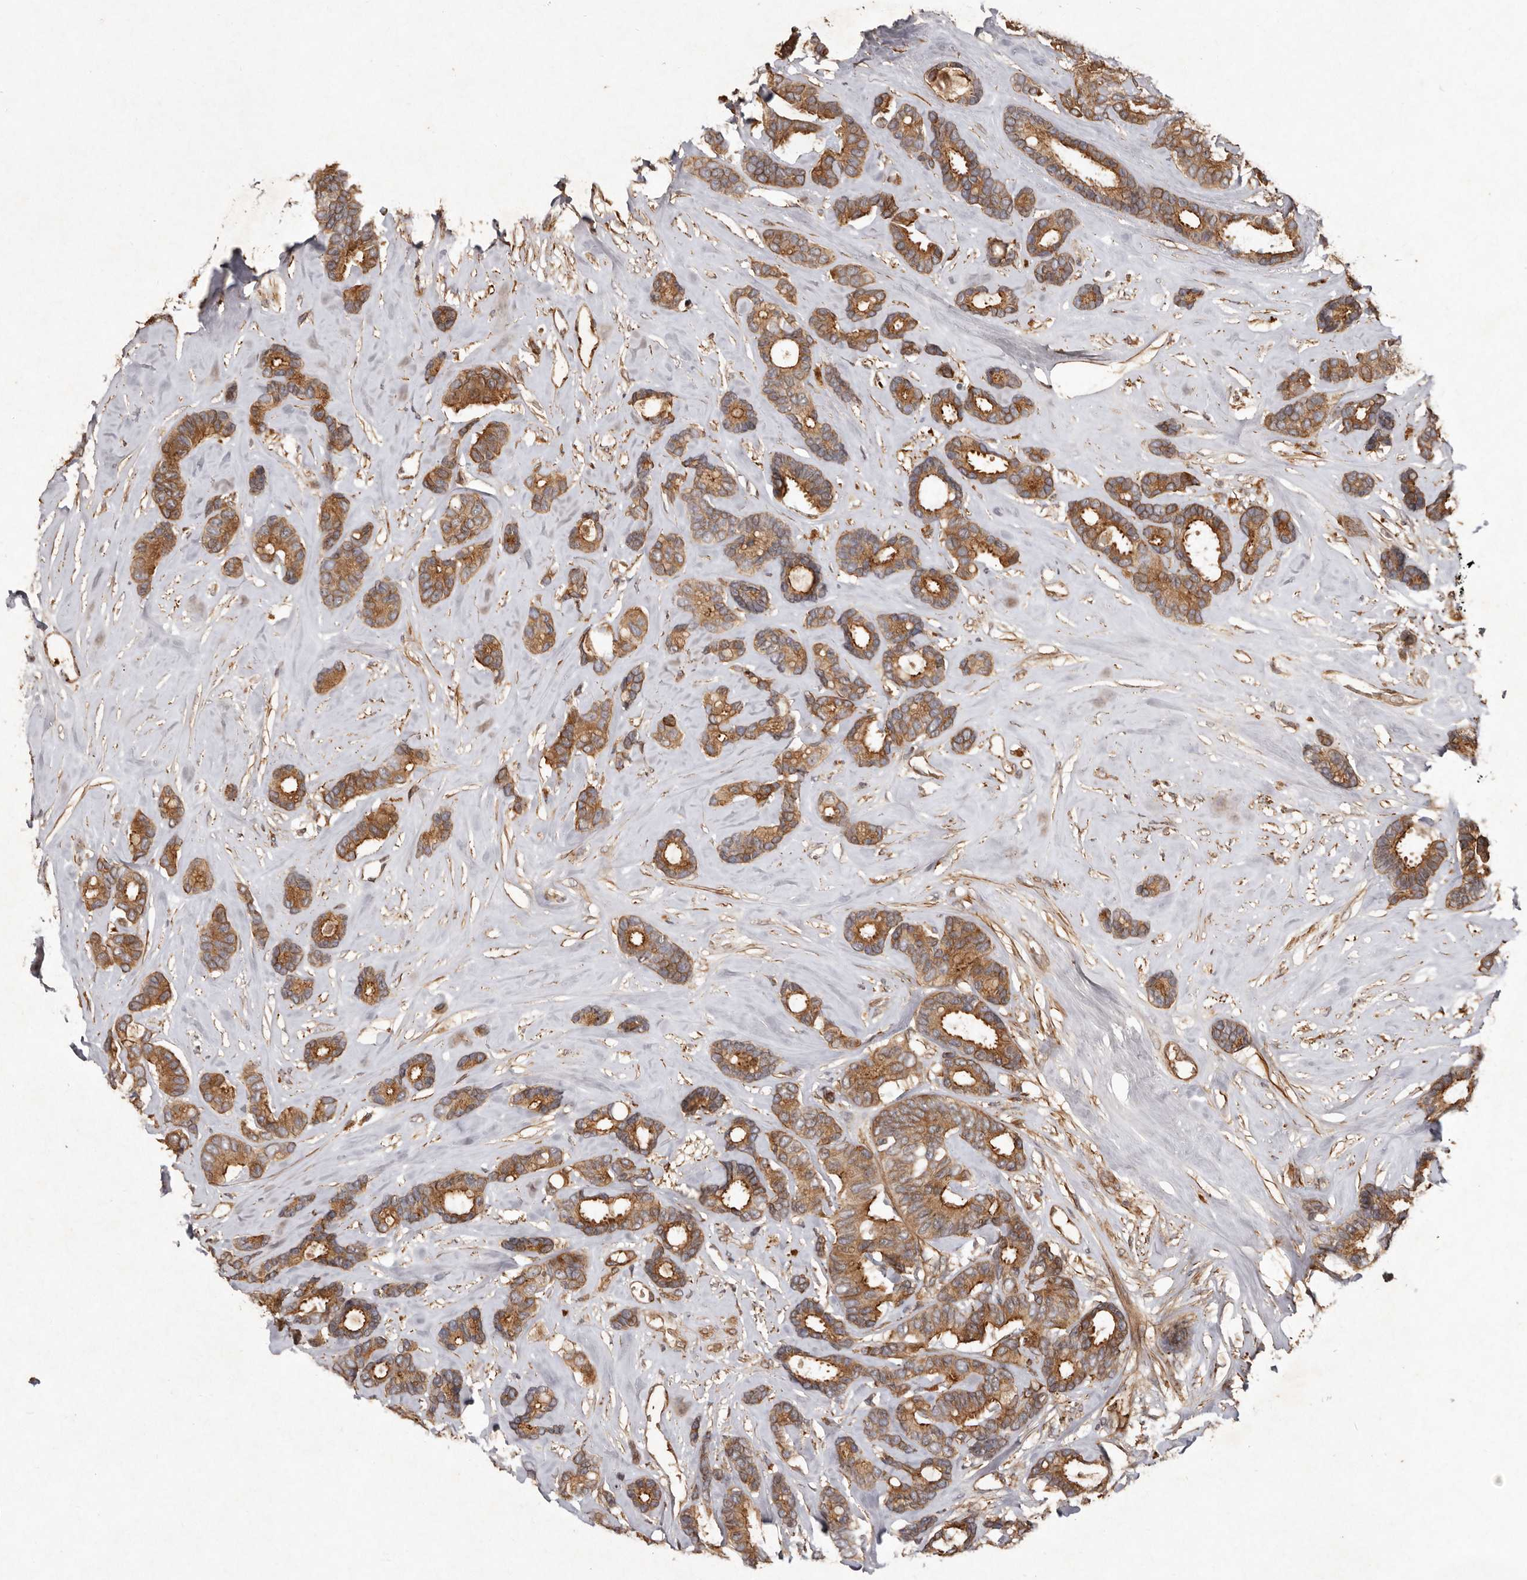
{"staining": {"intensity": "moderate", "quantity": ">75%", "location": "cytoplasmic/membranous"}, "tissue": "breast cancer", "cell_type": "Tumor cells", "image_type": "cancer", "snomed": [{"axis": "morphology", "description": "Duct carcinoma"}, {"axis": "topography", "description": "Breast"}], "caption": "IHC image of neoplastic tissue: human intraductal carcinoma (breast) stained using immunohistochemistry (IHC) shows medium levels of moderate protein expression localized specifically in the cytoplasmic/membranous of tumor cells, appearing as a cytoplasmic/membranous brown color.", "gene": "SEMA3A", "patient": {"sex": "female", "age": 87}}